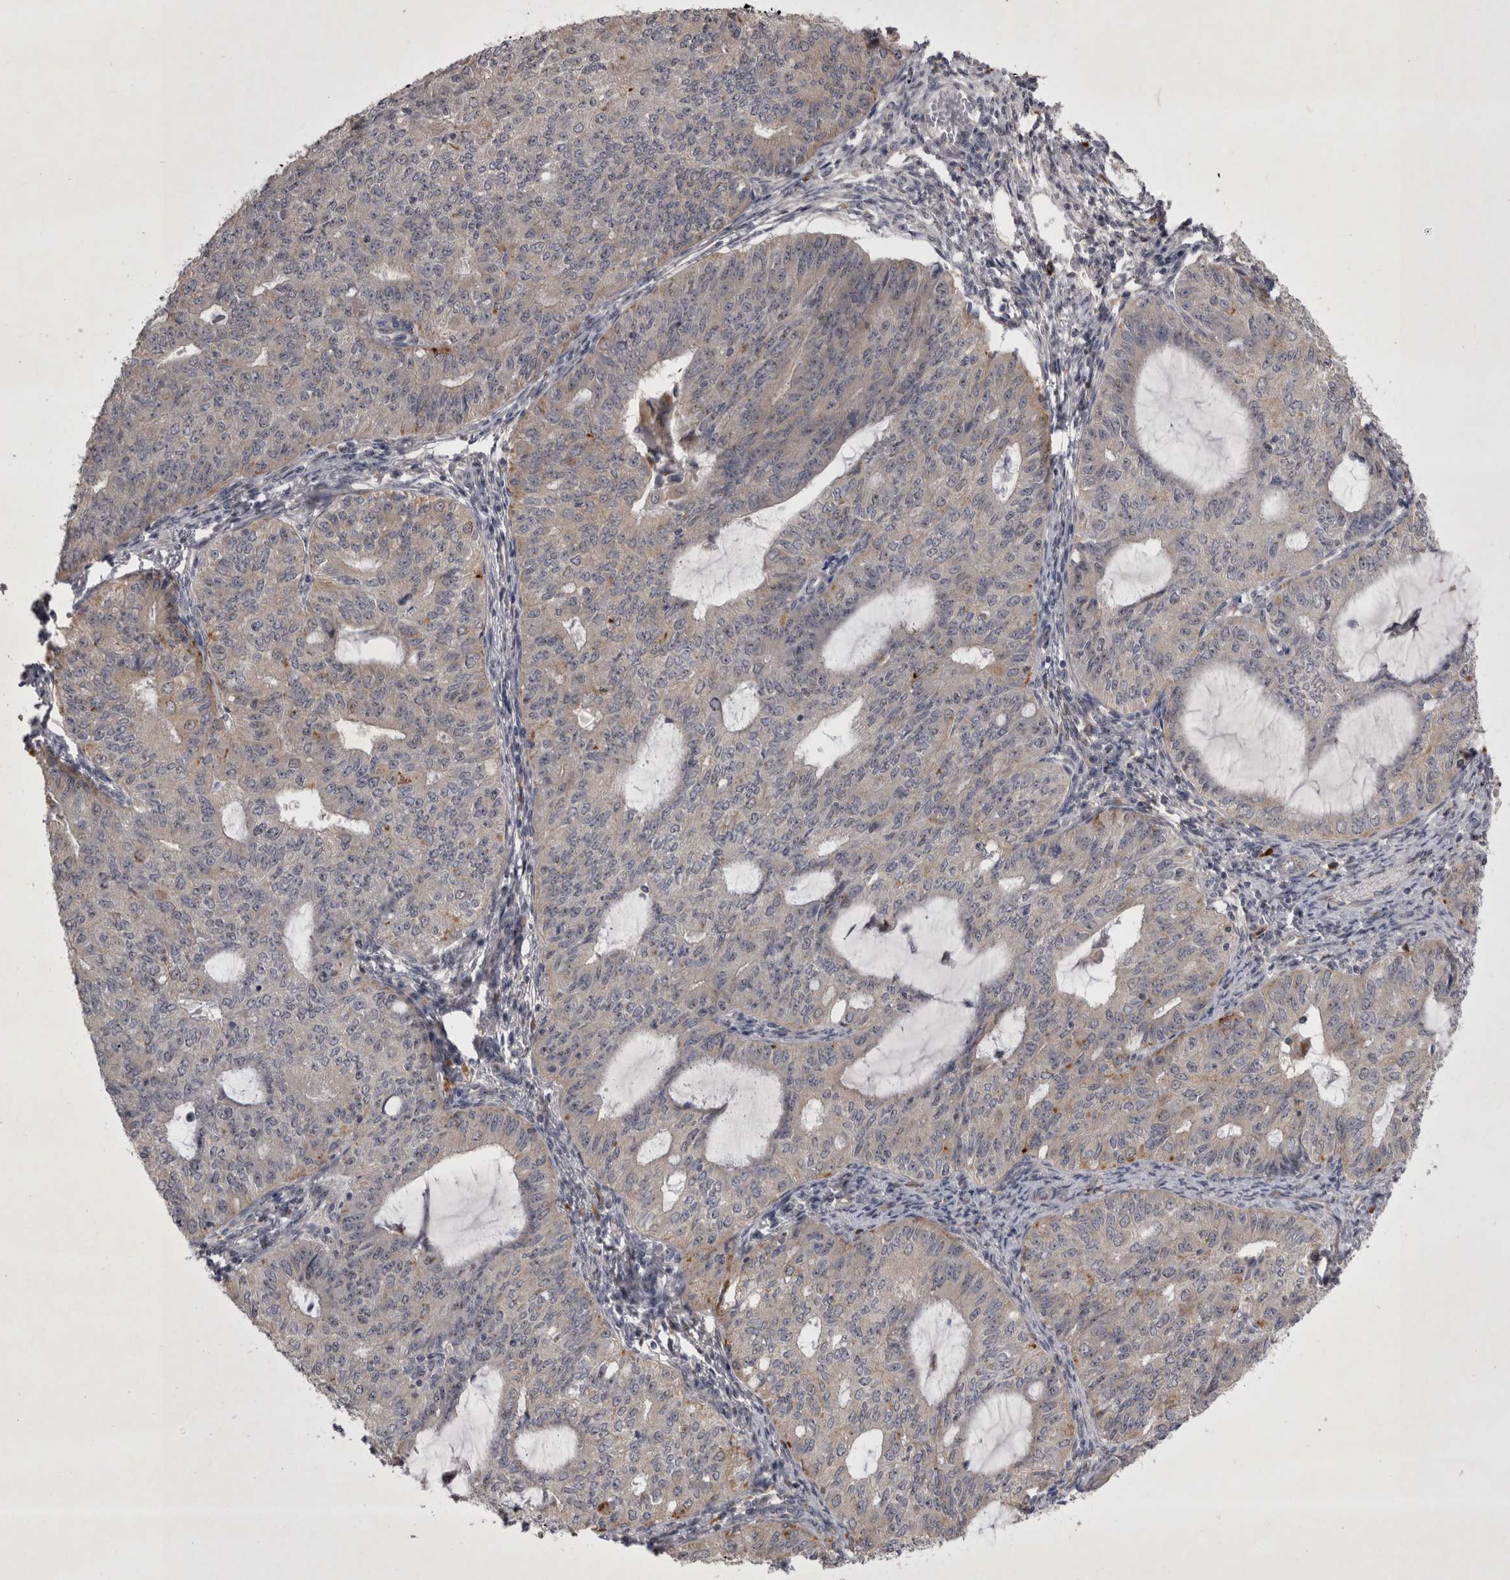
{"staining": {"intensity": "negative", "quantity": "none", "location": "none"}, "tissue": "endometrial cancer", "cell_type": "Tumor cells", "image_type": "cancer", "snomed": [{"axis": "morphology", "description": "Adenocarcinoma, NOS"}, {"axis": "topography", "description": "Endometrium"}], "caption": "A histopathology image of endometrial cancer stained for a protein reveals no brown staining in tumor cells.", "gene": "CTBS", "patient": {"sex": "female", "age": 32}}